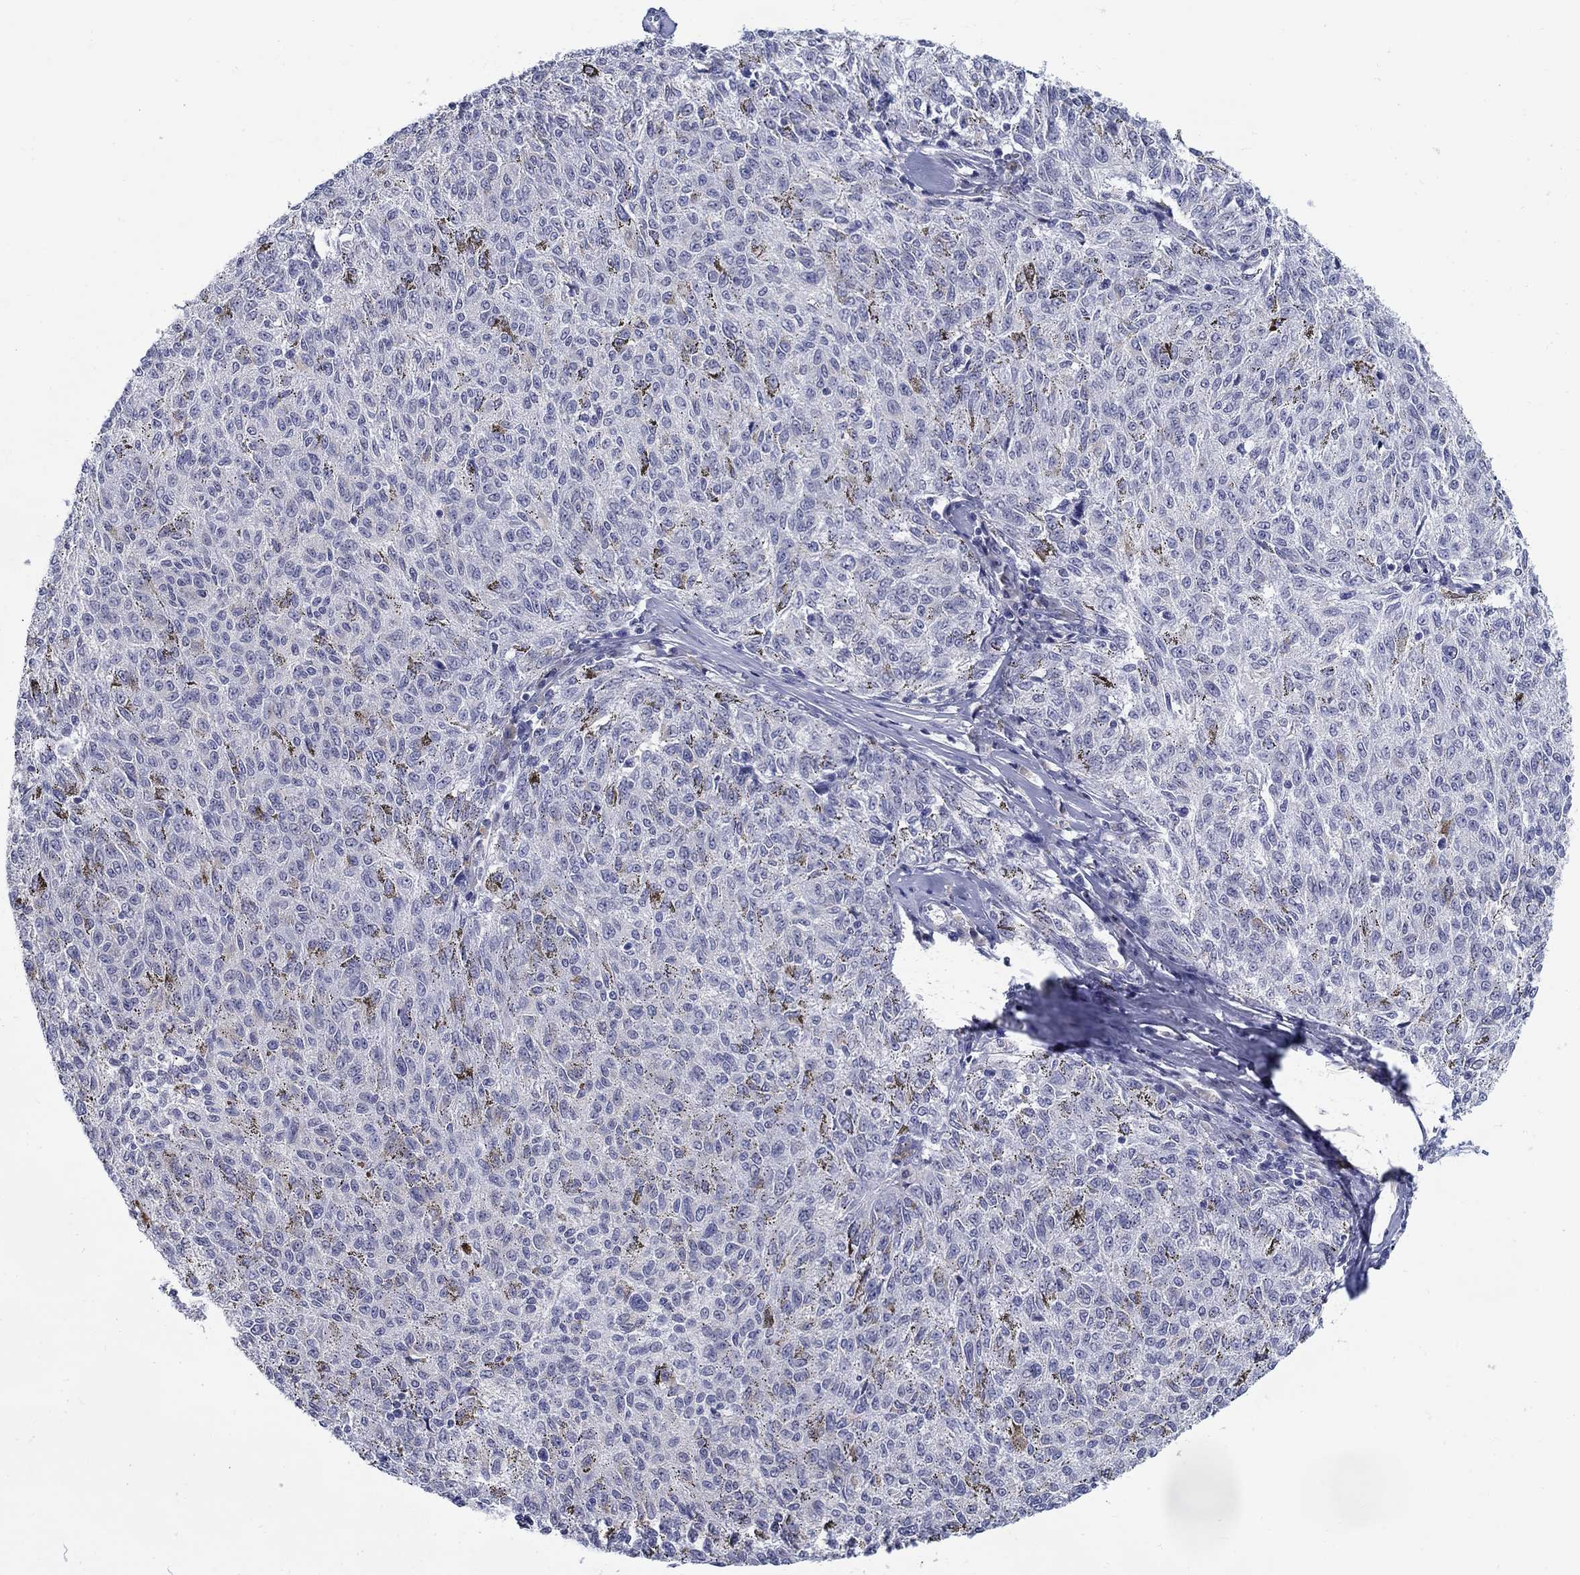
{"staining": {"intensity": "negative", "quantity": "none", "location": "none"}, "tissue": "melanoma", "cell_type": "Tumor cells", "image_type": "cancer", "snomed": [{"axis": "morphology", "description": "Malignant melanoma, NOS"}, {"axis": "topography", "description": "Skin"}], "caption": "Immunohistochemical staining of melanoma demonstrates no significant positivity in tumor cells.", "gene": "ABCA4", "patient": {"sex": "female", "age": 72}}